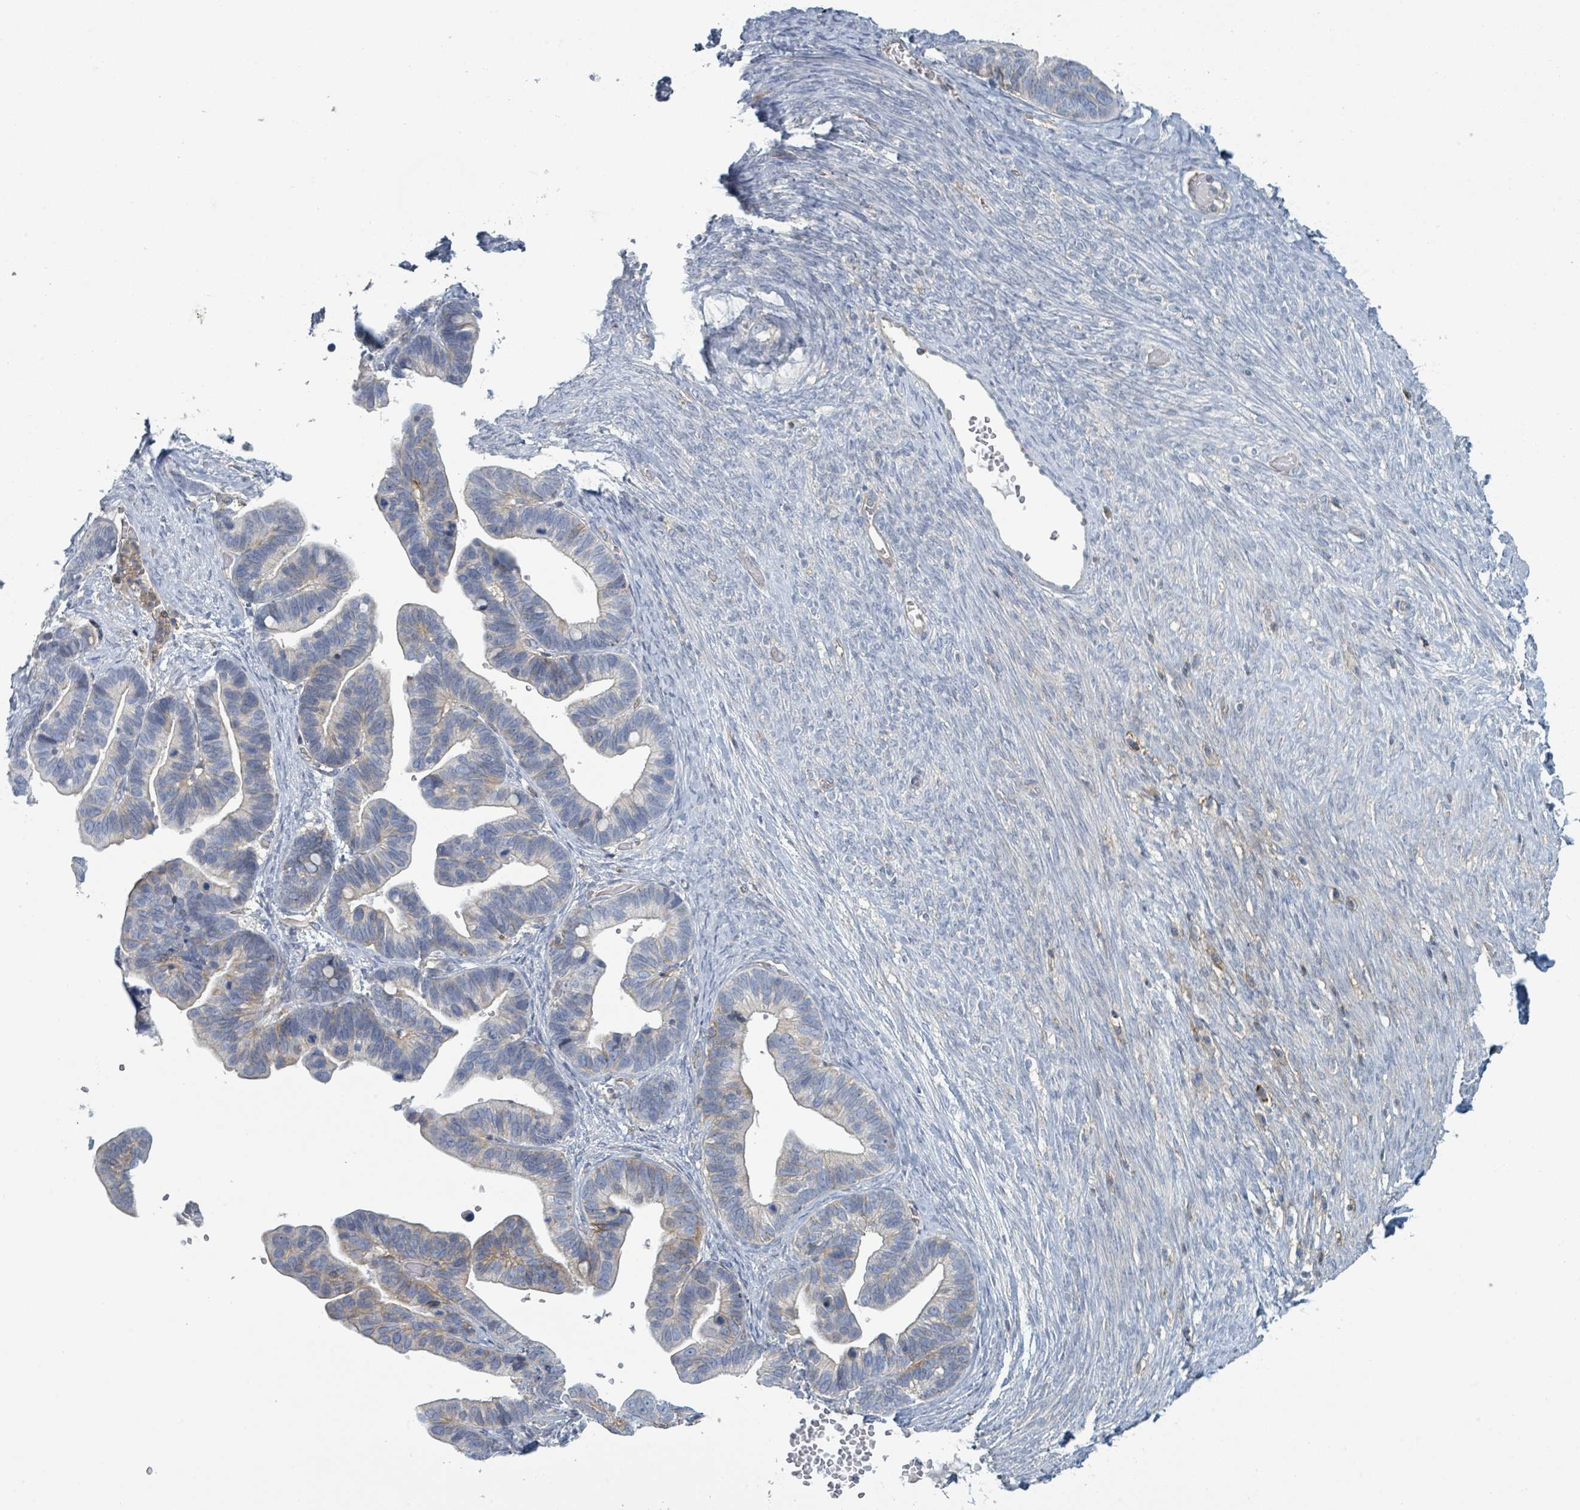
{"staining": {"intensity": "moderate", "quantity": "<25%", "location": "cytoplasmic/membranous"}, "tissue": "ovarian cancer", "cell_type": "Tumor cells", "image_type": "cancer", "snomed": [{"axis": "morphology", "description": "Cystadenocarcinoma, serous, NOS"}, {"axis": "topography", "description": "Ovary"}], "caption": "Ovarian cancer stained with a brown dye shows moderate cytoplasmic/membranous positive expression in about <25% of tumor cells.", "gene": "TNFRSF14", "patient": {"sex": "female", "age": 56}}